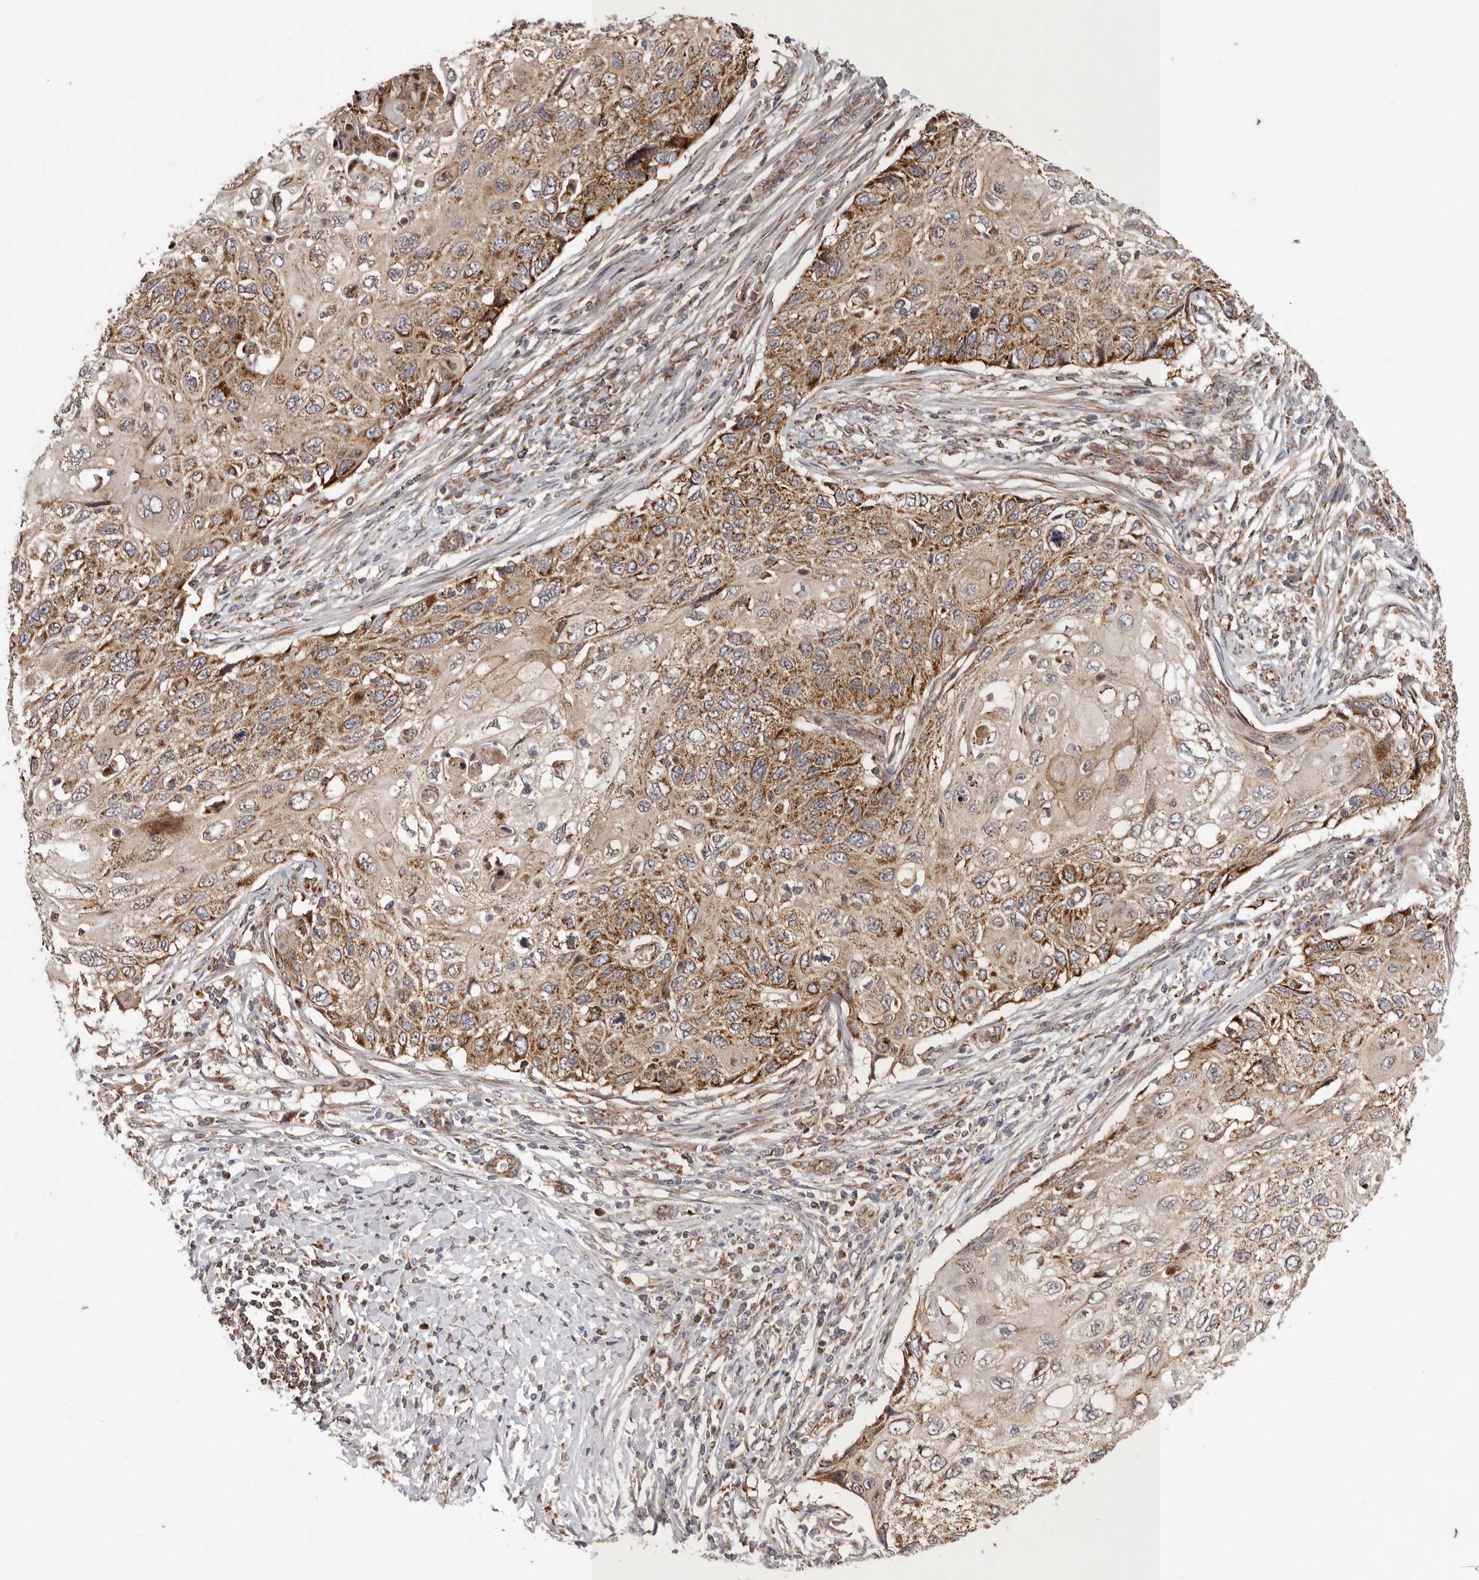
{"staining": {"intensity": "moderate", "quantity": ">75%", "location": "cytoplasmic/membranous"}, "tissue": "cervical cancer", "cell_type": "Tumor cells", "image_type": "cancer", "snomed": [{"axis": "morphology", "description": "Squamous cell carcinoma, NOS"}, {"axis": "topography", "description": "Cervix"}], "caption": "IHC micrograph of cervical cancer stained for a protein (brown), which exhibits medium levels of moderate cytoplasmic/membranous positivity in about >75% of tumor cells.", "gene": "MRPS10", "patient": {"sex": "female", "age": 70}}